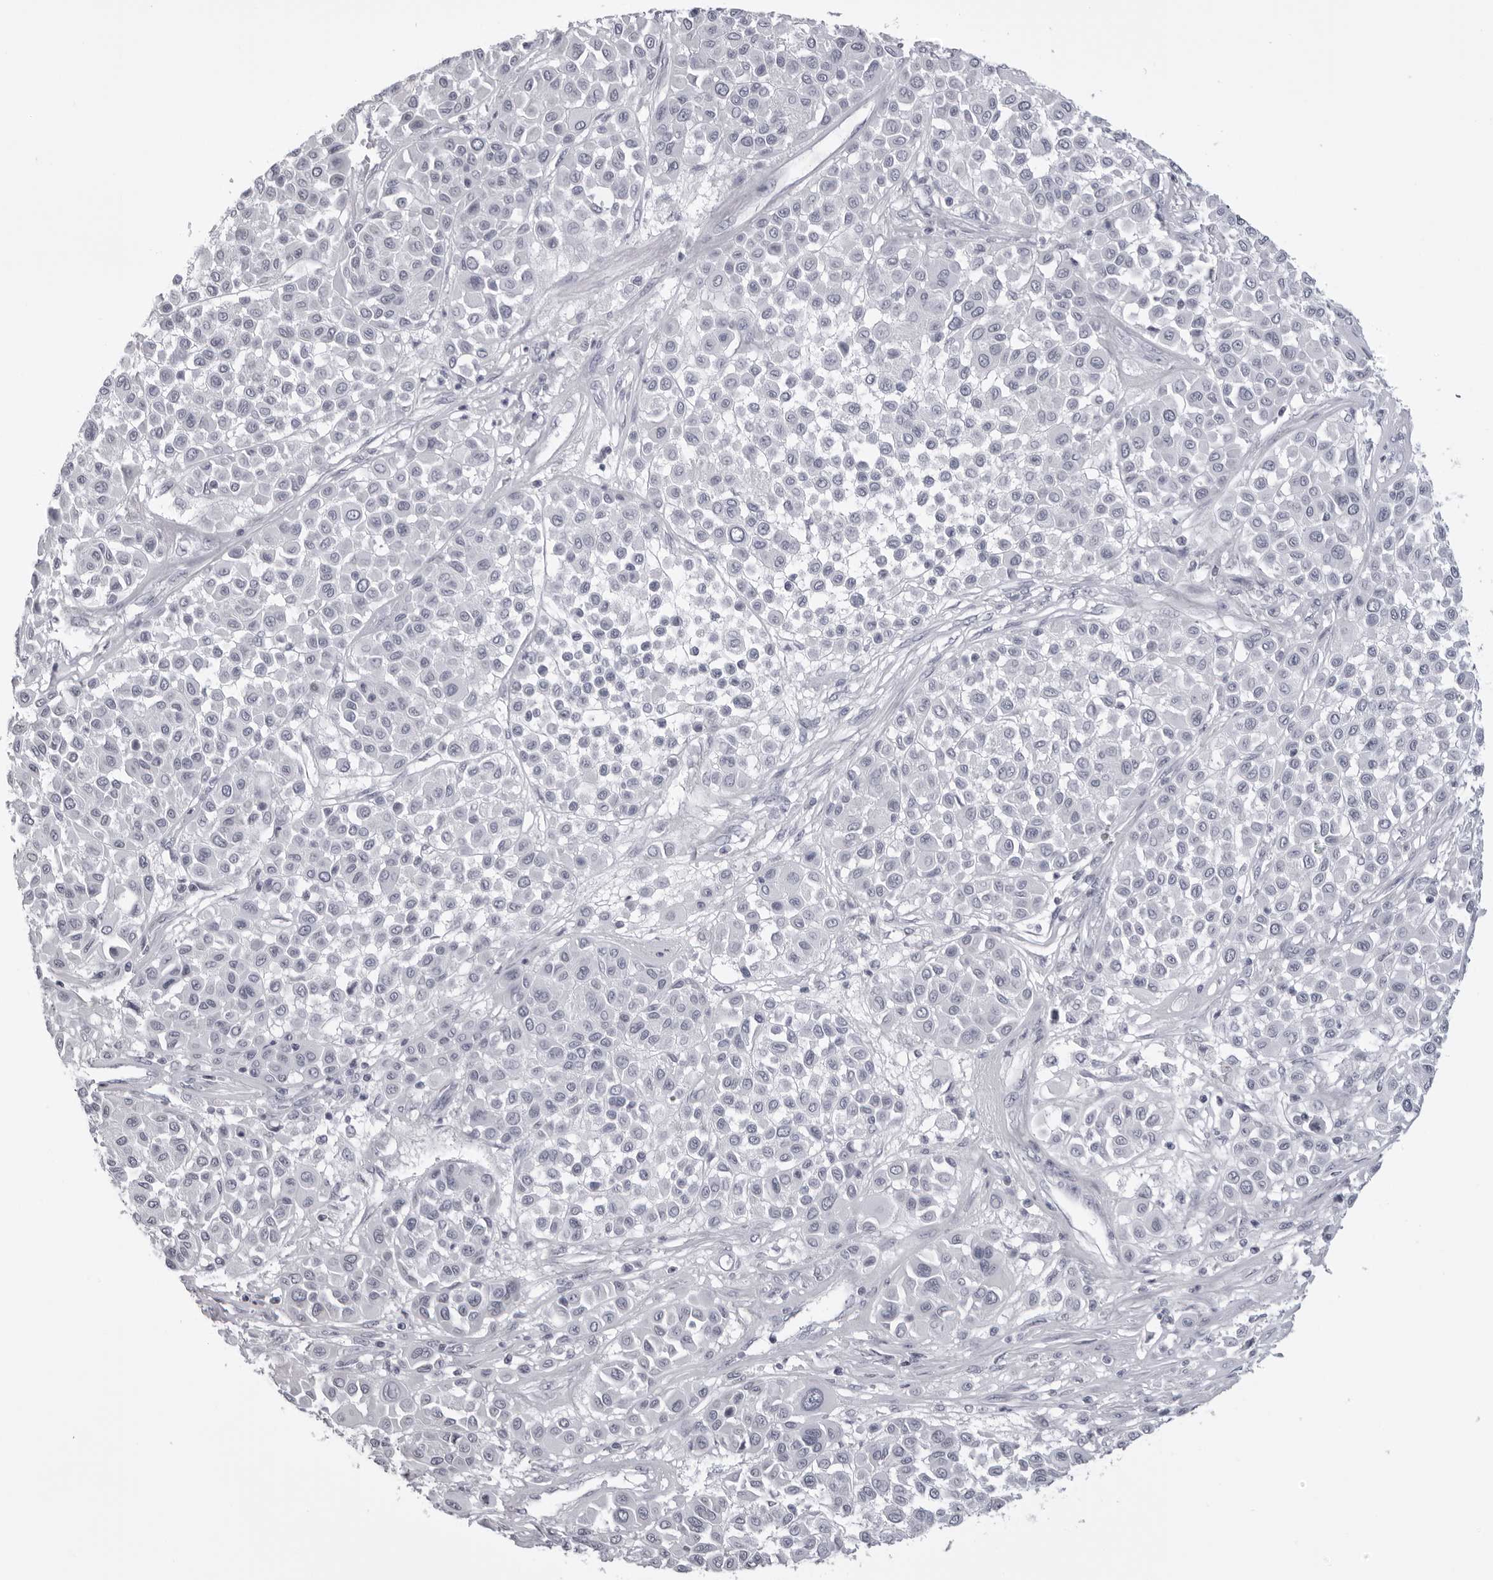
{"staining": {"intensity": "negative", "quantity": "none", "location": "none"}, "tissue": "melanoma", "cell_type": "Tumor cells", "image_type": "cancer", "snomed": [{"axis": "morphology", "description": "Malignant melanoma, Metastatic site"}, {"axis": "topography", "description": "Soft tissue"}], "caption": "High magnification brightfield microscopy of melanoma stained with DAB (brown) and counterstained with hematoxylin (blue): tumor cells show no significant staining.", "gene": "DNALI1", "patient": {"sex": "male", "age": 41}}